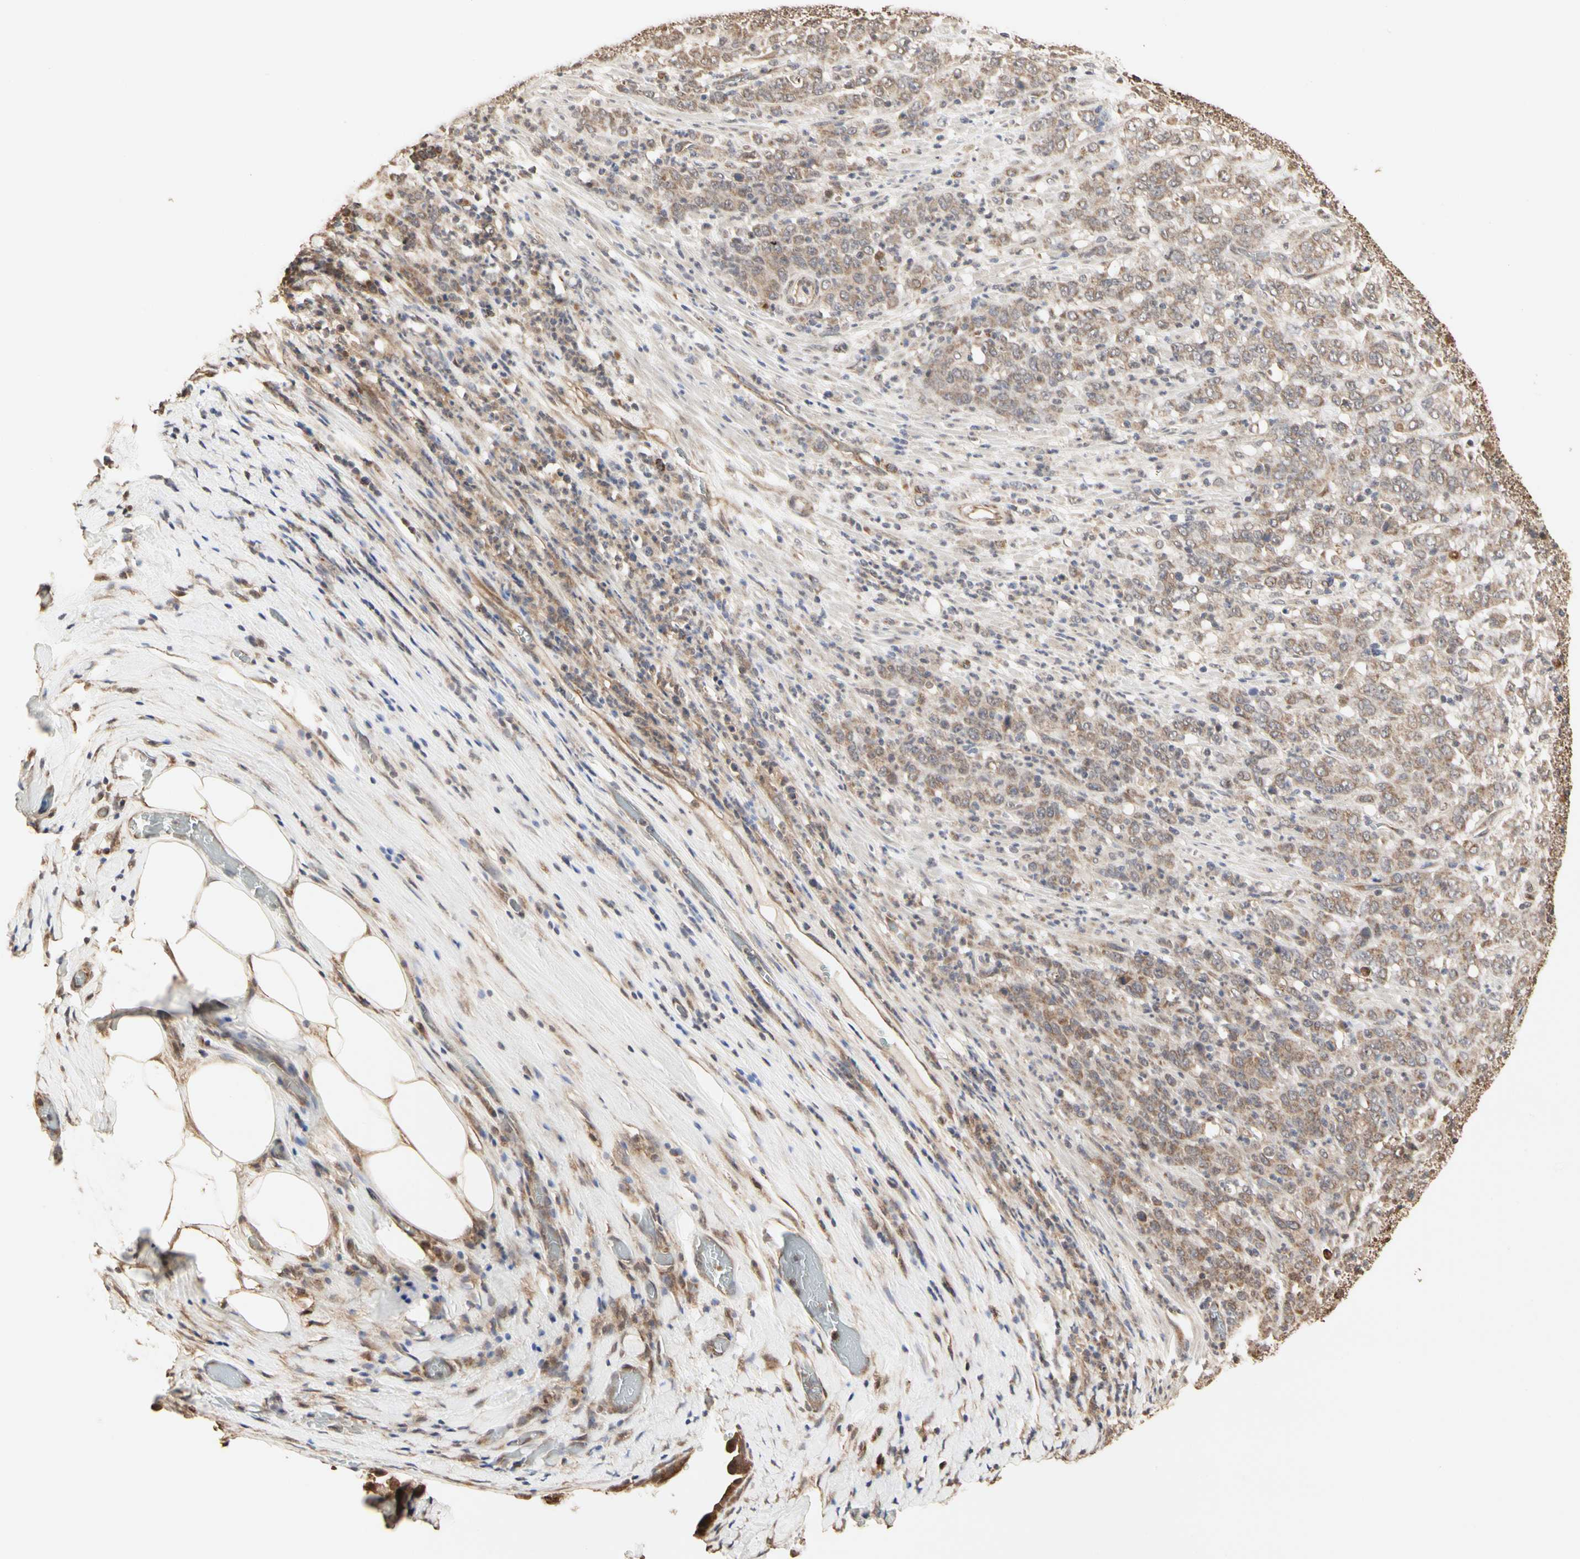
{"staining": {"intensity": "weak", "quantity": ">75%", "location": "cytoplasmic/membranous"}, "tissue": "stomach cancer", "cell_type": "Tumor cells", "image_type": "cancer", "snomed": [{"axis": "morphology", "description": "Adenocarcinoma, NOS"}, {"axis": "topography", "description": "Stomach, lower"}], "caption": "This is a photomicrograph of immunohistochemistry staining of adenocarcinoma (stomach), which shows weak staining in the cytoplasmic/membranous of tumor cells.", "gene": "TAOK1", "patient": {"sex": "female", "age": 71}}